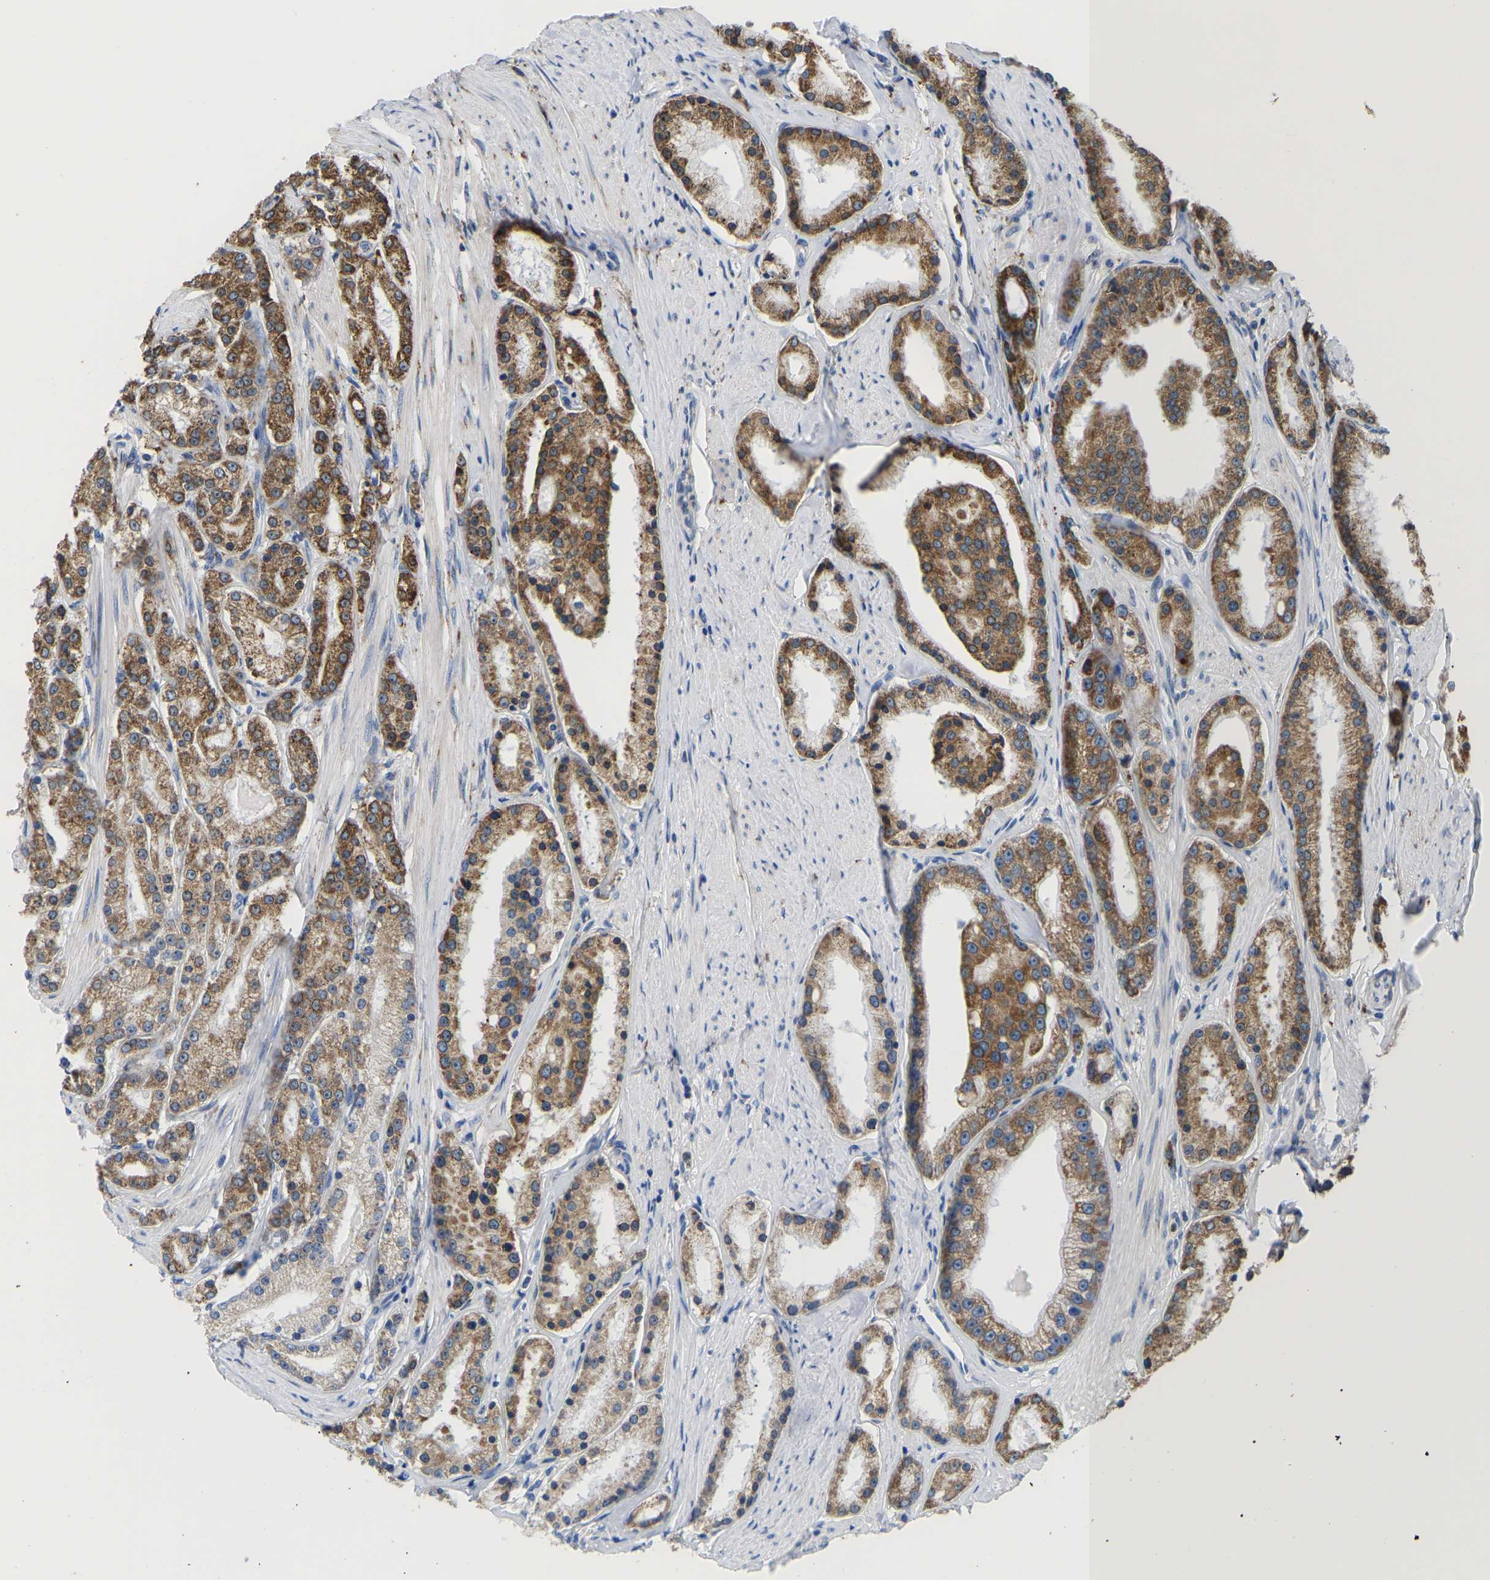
{"staining": {"intensity": "moderate", "quantity": ">75%", "location": "cytoplasmic/membranous"}, "tissue": "prostate cancer", "cell_type": "Tumor cells", "image_type": "cancer", "snomed": [{"axis": "morphology", "description": "Adenocarcinoma, Low grade"}, {"axis": "topography", "description": "Prostate"}], "caption": "Immunohistochemistry staining of prostate cancer, which shows medium levels of moderate cytoplasmic/membranous staining in about >75% of tumor cells indicating moderate cytoplasmic/membranous protein positivity. The staining was performed using DAB (3,3'-diaminobenzidine) (brown) for protein detection and nuclei were counterstained in hematoxylin (blue).", "gene": "P4HB", "patient": {"sex": "male", "age": 63}}